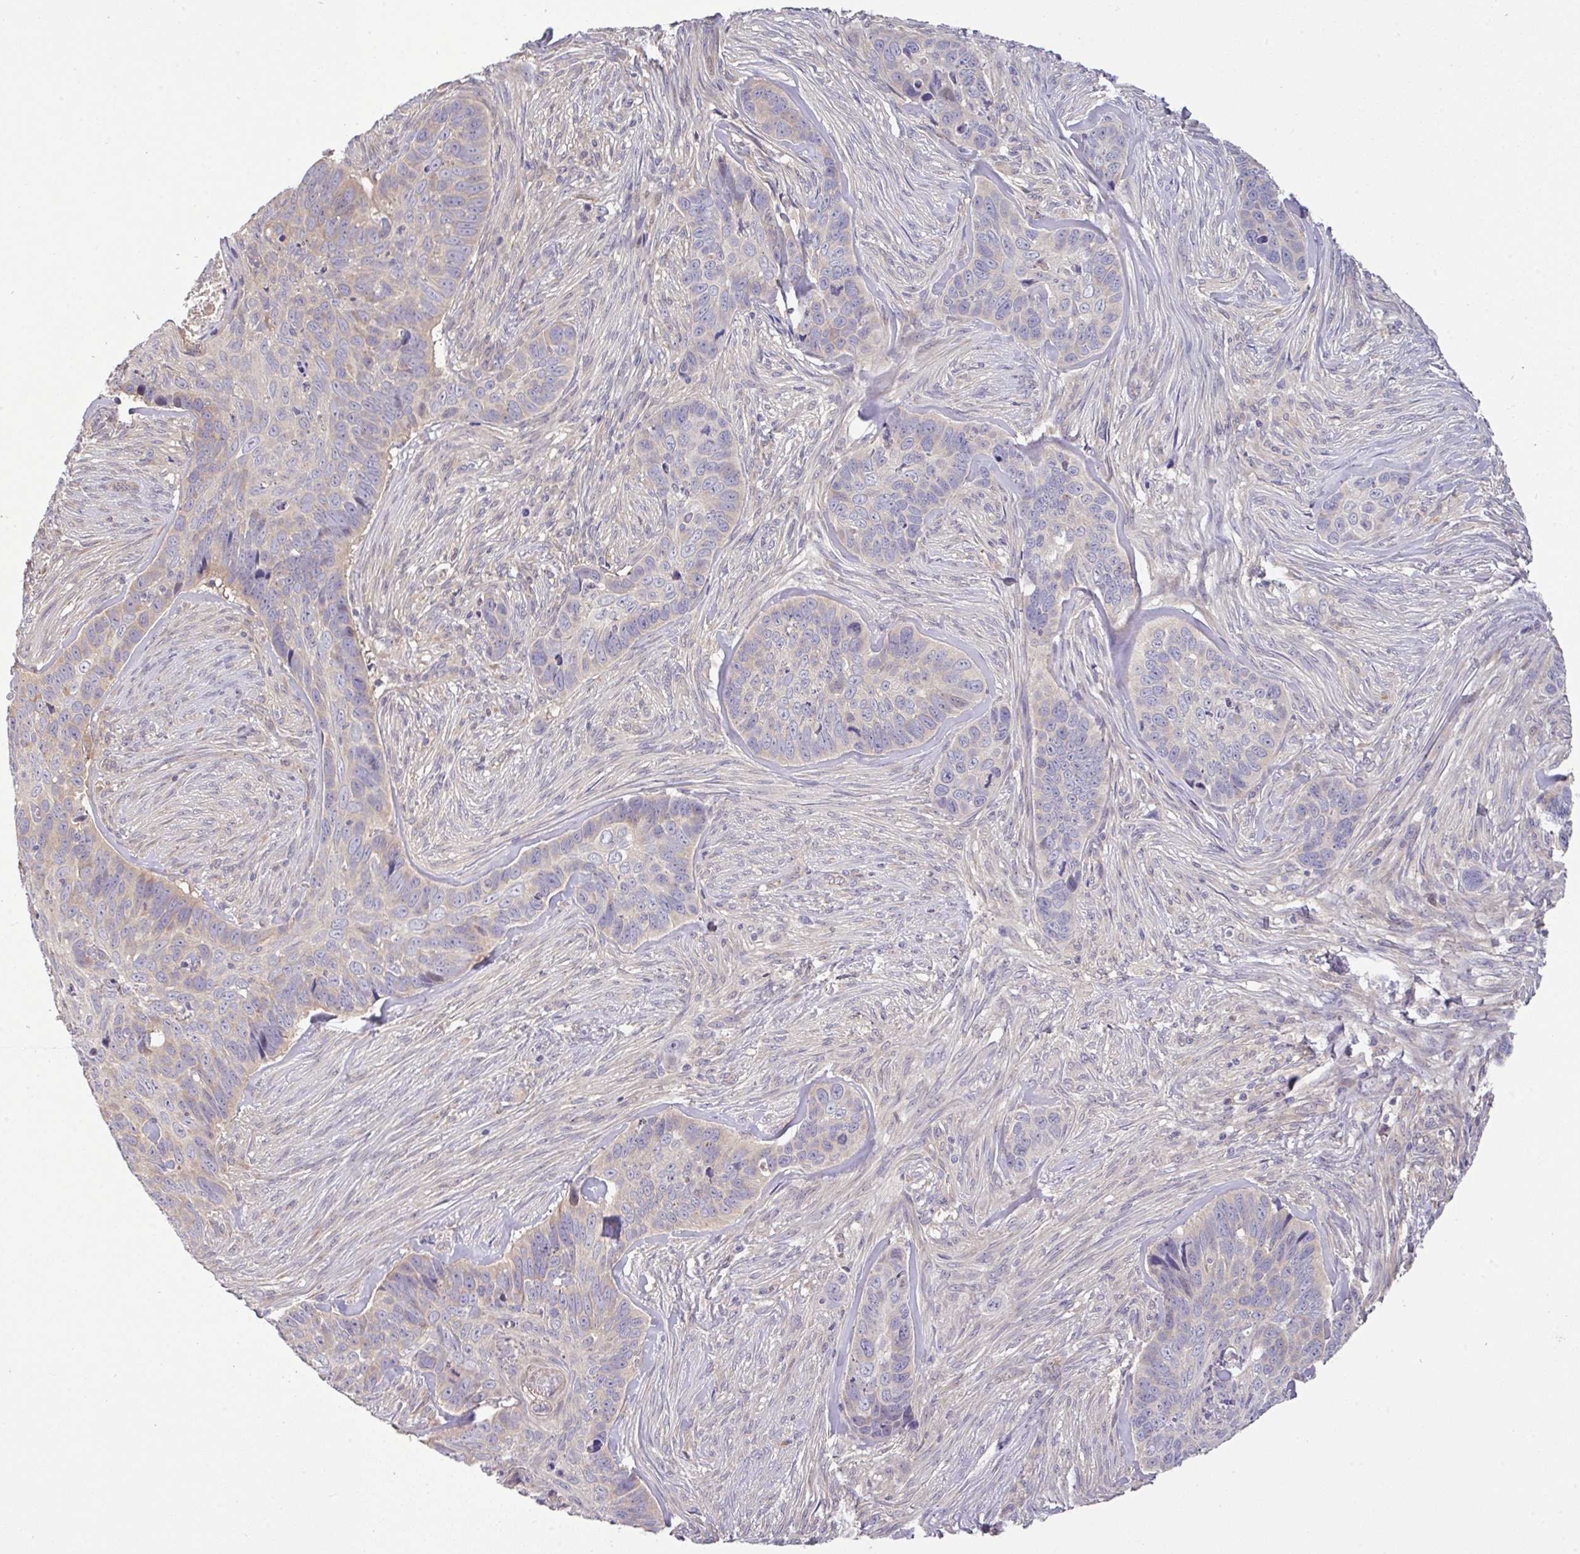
{"staining": {"intensity": "negative", "quantity": "none", "location": "none"}, "tissue": "skin cancer", "cell_type": "Tumor cells", "image_type": "cancer", "snomed": [{"axis": "morphology", "description": "Basal cell carcinoma"}, {"axis": "topography", "description": "Skin"}], "caption": "This is a histopathology image of immunohistochemistry (IHC) staining of basal cell carcinoma (skin), which shows no staining in tumor cells.", "gene": "EPN3", "patient": {"sex": "female", "age": 82}}